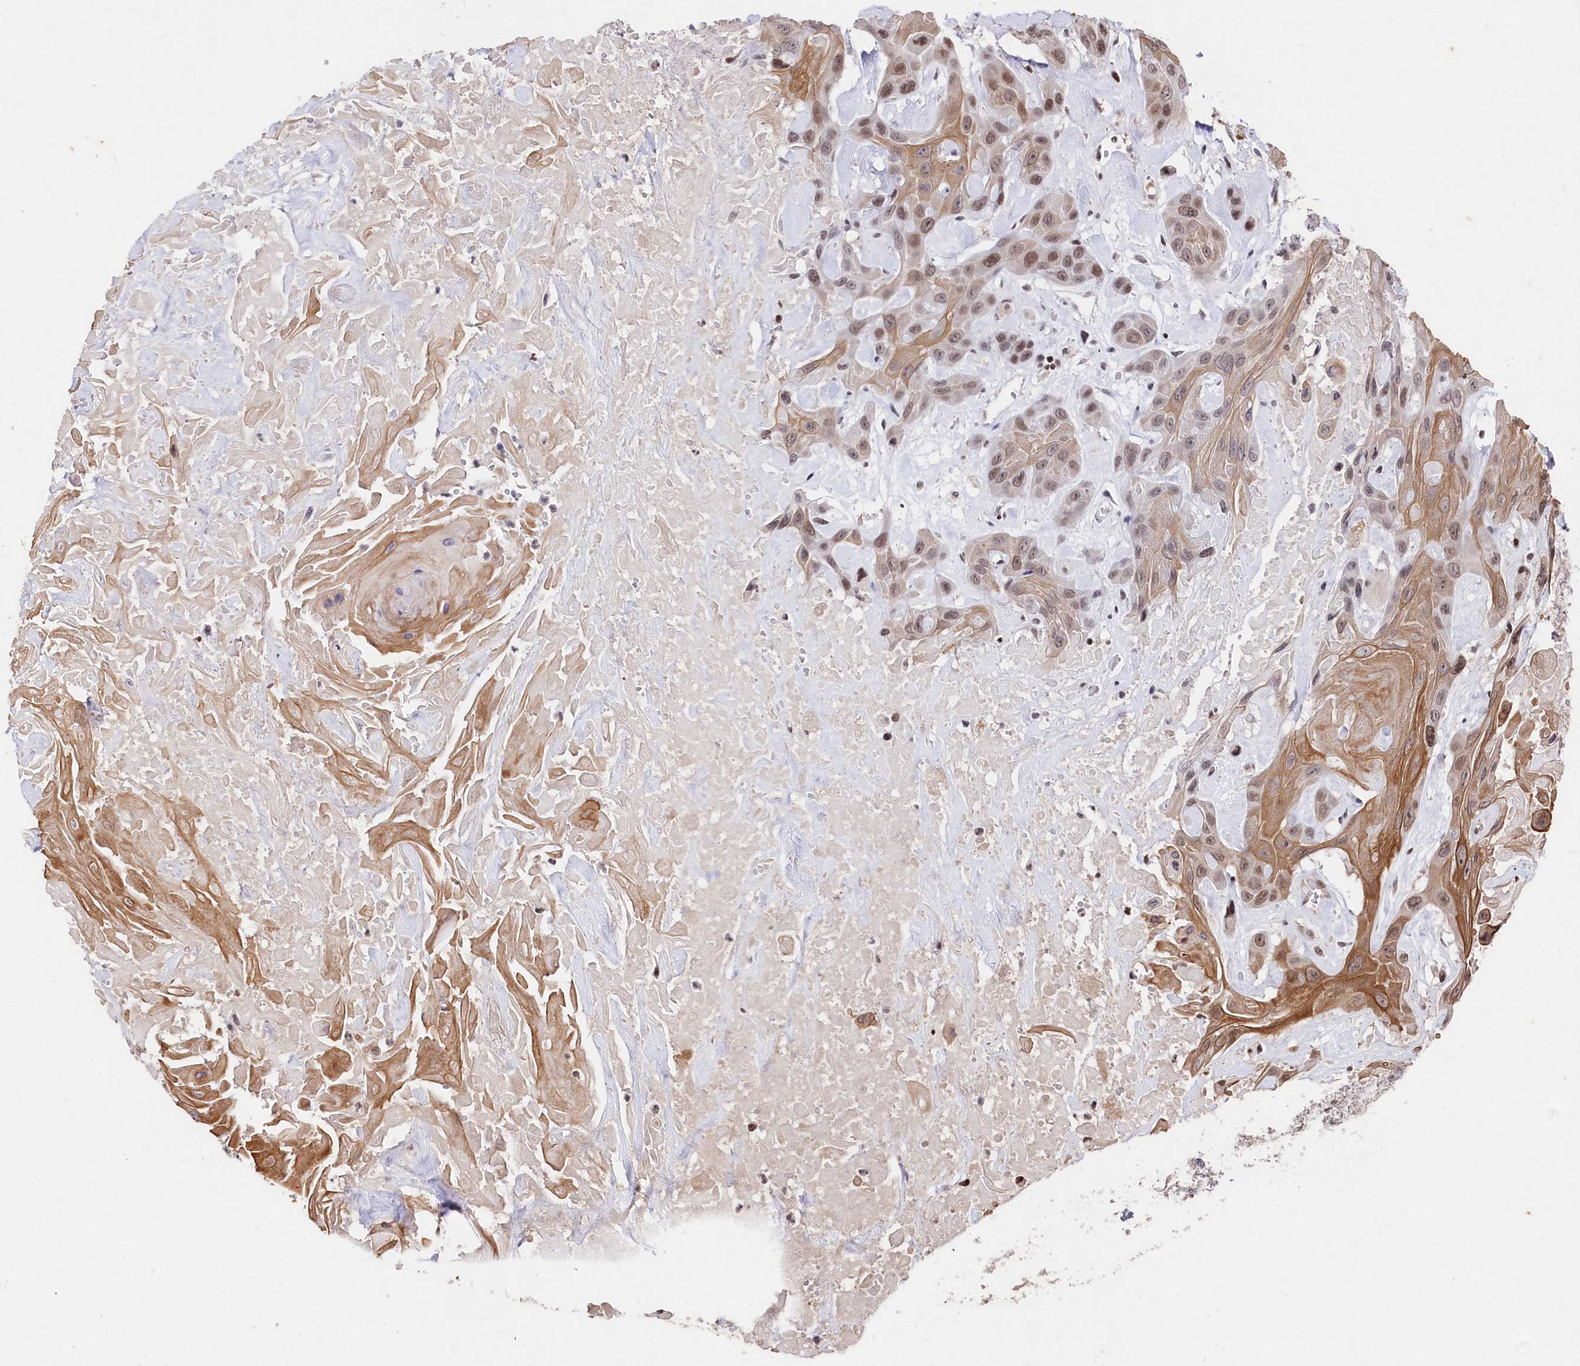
{"staining": {"intensity": "moderate", "quantity": "25%-75%", "location": "cytoplasmic/membranous,nuclear"}, "tissue": "head and neck cancer", "cell_type": "Tumor cells", "image_type": "cancer", "snomed": [{"axis": "morphology", "description": "Squamous cell carcinoma, NOS"}, {"axis": "topography", "description": "Head-Neck"}], "caption": "Protein expression analysis of head and neck cancer exhibits moderate cytoplasmic/membranous and nuclear staining in approximately 25%-75% of tumor cells.", "gene": "MCF2L2", "patient": {"sex": "male", "age": 81}}